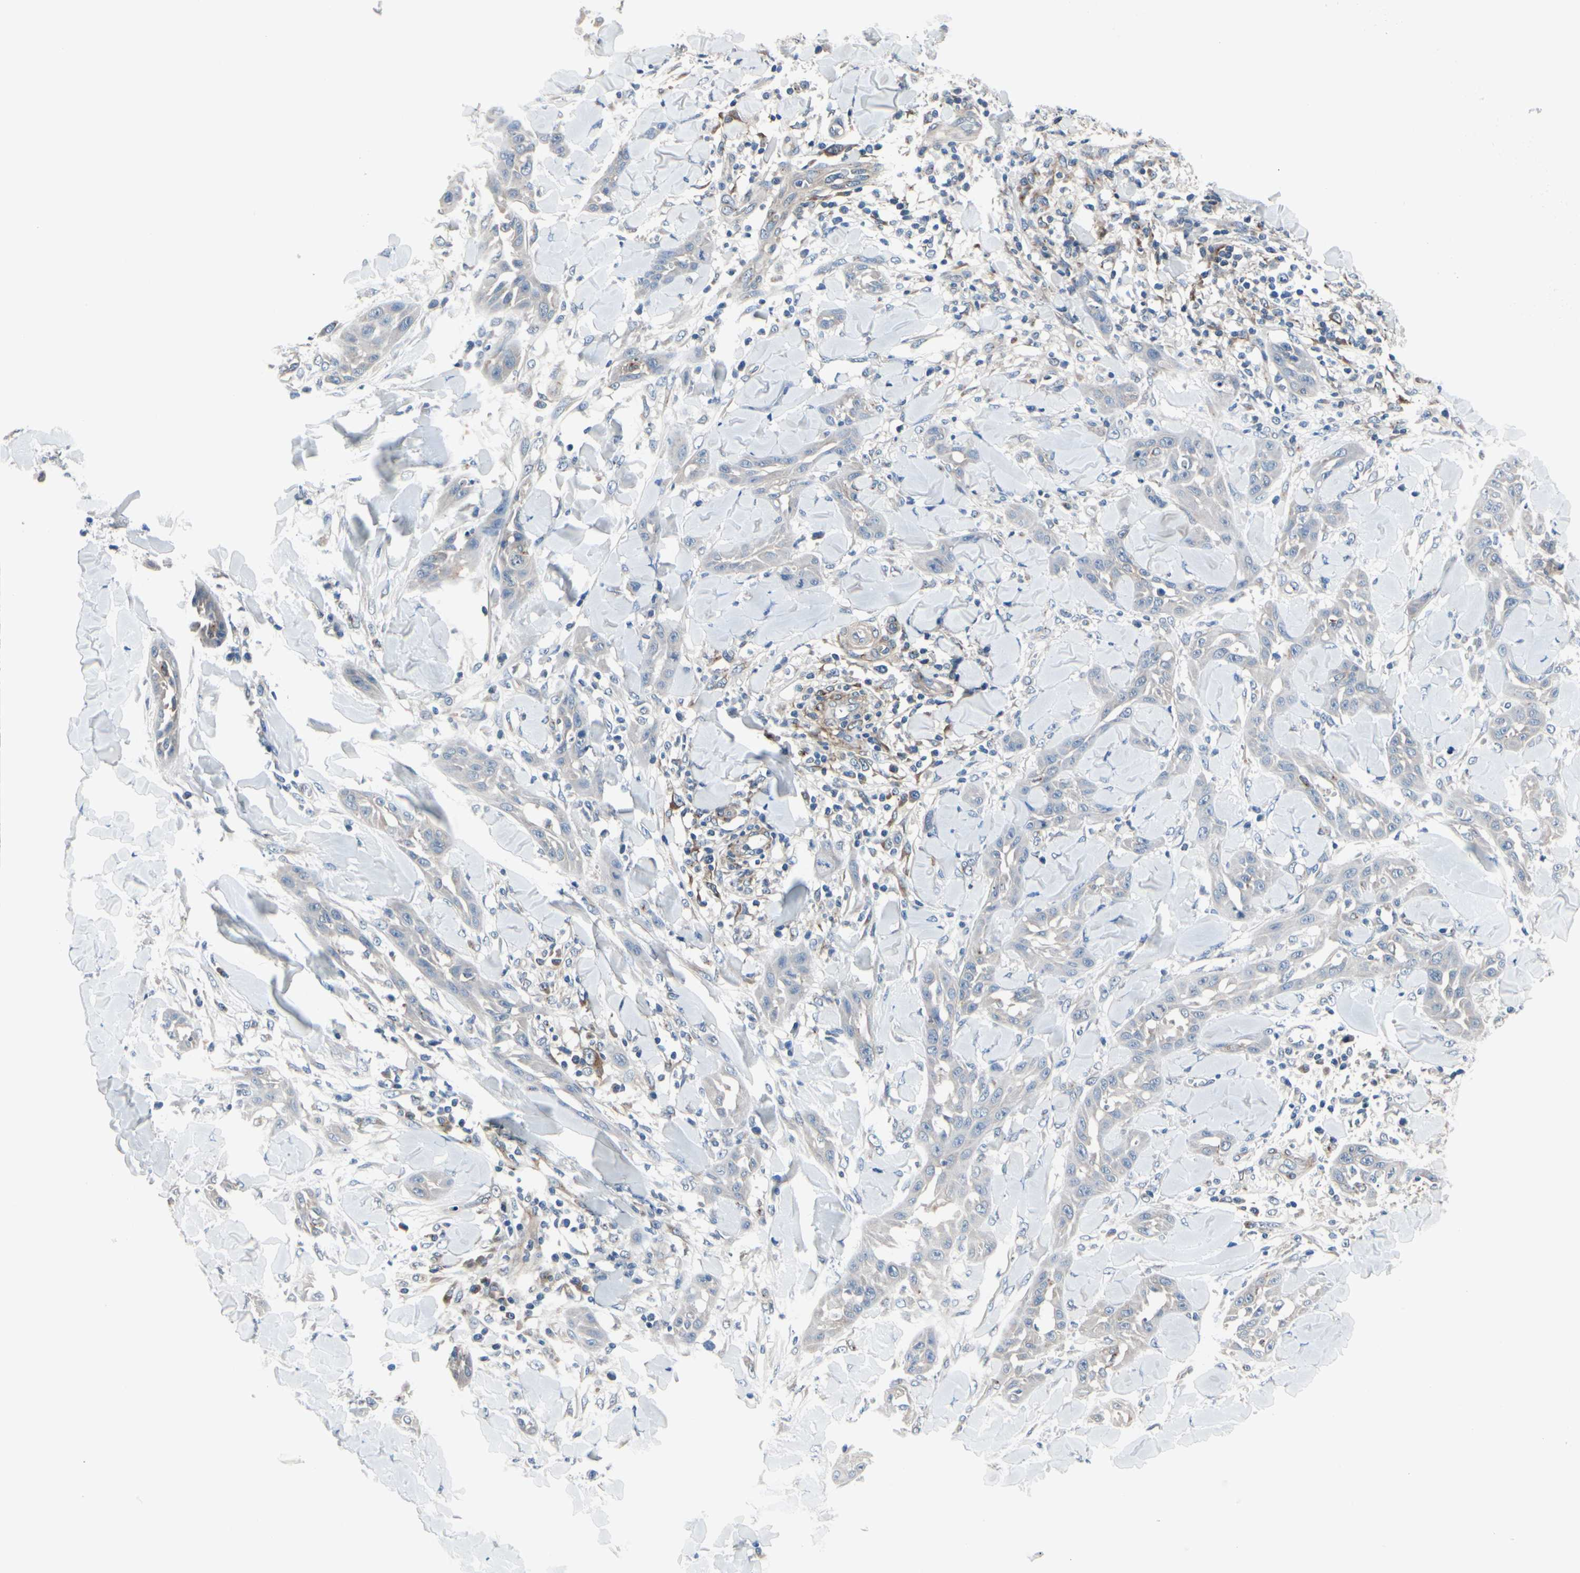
{"staining": {"intensity": "negative", "quantity": "none", "location": "none"}, "tissue": "skin cancer", "cell_type": "Tumor cells", "image_type": "cancer", "snomed": [{"axis": "morphology", "description": "Squamous cell carcinoma, NOS"}, {"axis": "topography", "description": "Skin"}], "caption": "The micrograph demonstrates no significant positivity in tumor cells of skin cancer (squamous cell carcinoma).", "gene": "PRKAR2B", "patient": {"sex": "male", "age": 24}}